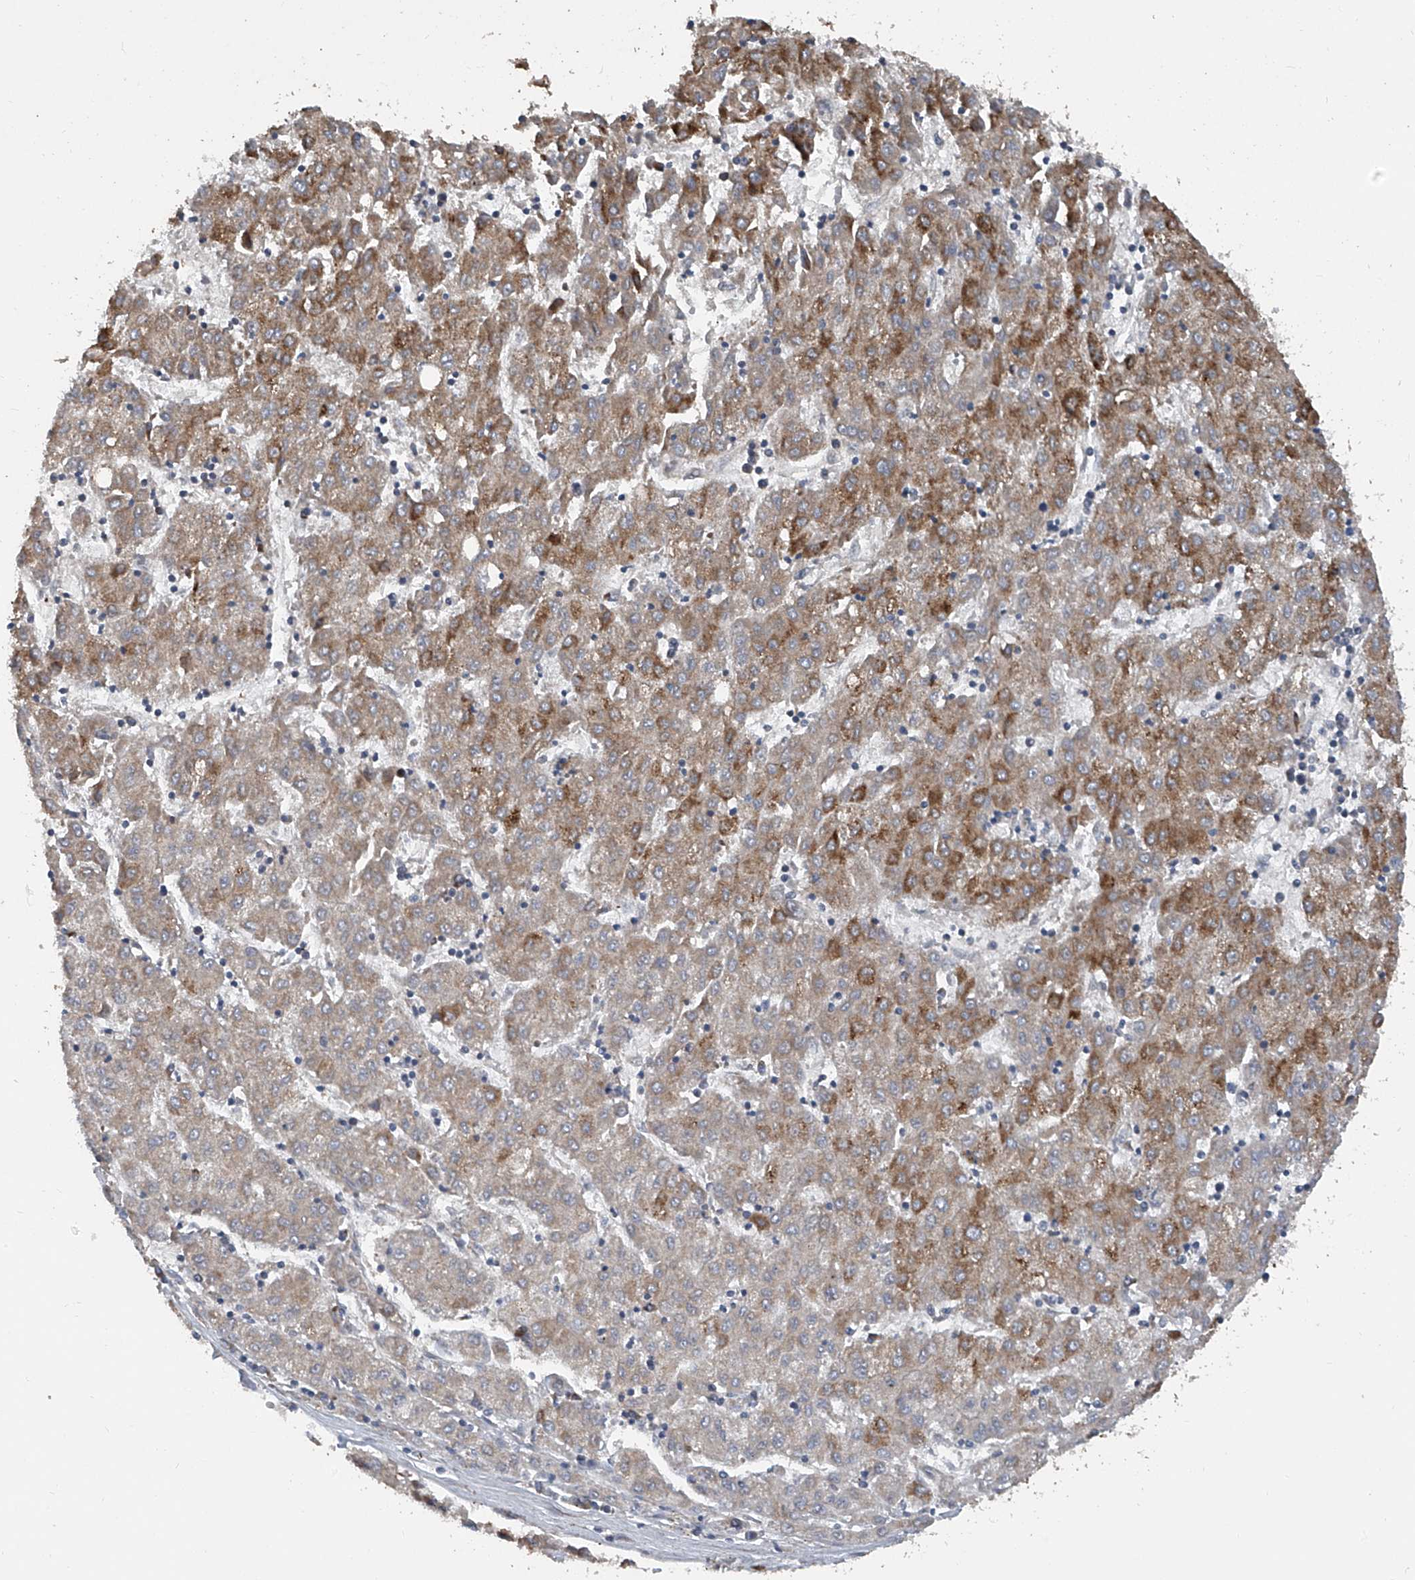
{"staining": {"intensity": "moderate", "quantity": ">75%", "location": "cytoplasmic/membranous"}, "tissue": "liver cancer", "cell_type": "Tumor cells", "image_type": "cancer", "snomed": [{"axis": "morphology", "description": "Carcinoma, Hepatocellular, NOS"}, {"axis": "topography", "description": "Liver"}], "caption": "Tumor cells demonstrate medium levels of moderate cytoplasmic/membranous staining in about >75% of cells in human liver hepatocellular carcinoma. The staining was performed using DAB, with brown indicating positive protein expression. Nuclei are stained blue with hematoxylin.", "gene": "BCKDHB", "patient": {"sex": "male", "age": 72}}